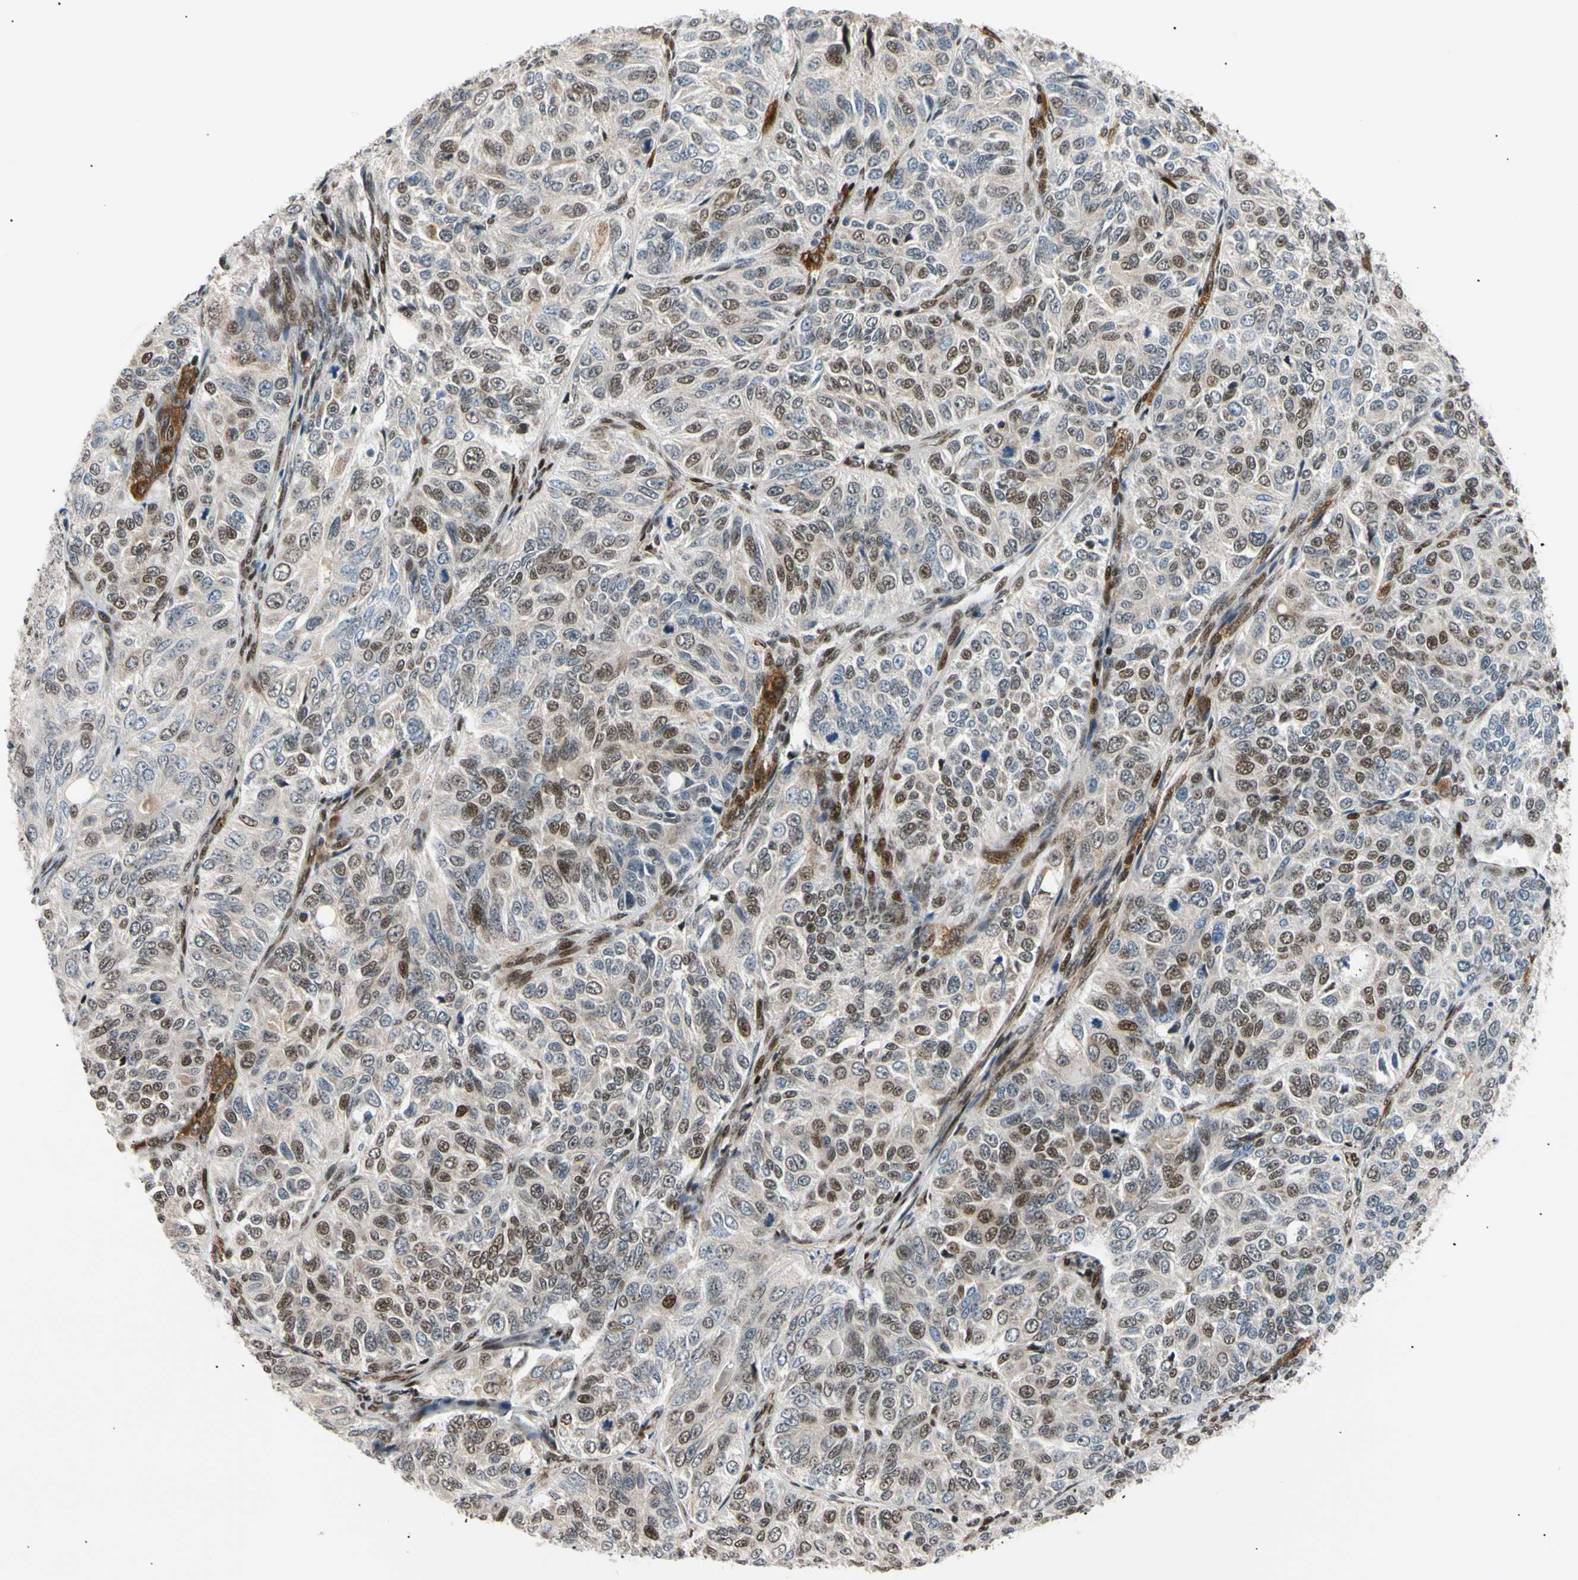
{"staining": {"intensity": "moderate", "quantity": "25%-75%", "location": "nuclear"}, "tissue": "ovarian cancer", "cell_type": "Tumor cells", "image_type": "cancer", "snomed": [{"axis": "morphology", "description": "Carcinoma, endometroid"}, {"axis": "topography", "description": "Ovary"}], "caption": "This micrograph demonstrates immunohistochemistry (IHC) staining of ovarian cancer, with medium moderate nuclear positivity in approximately 25%-75% of tumor cells.", "gene": "E2F1", "patient": {"sex": "female", "age": 51}}